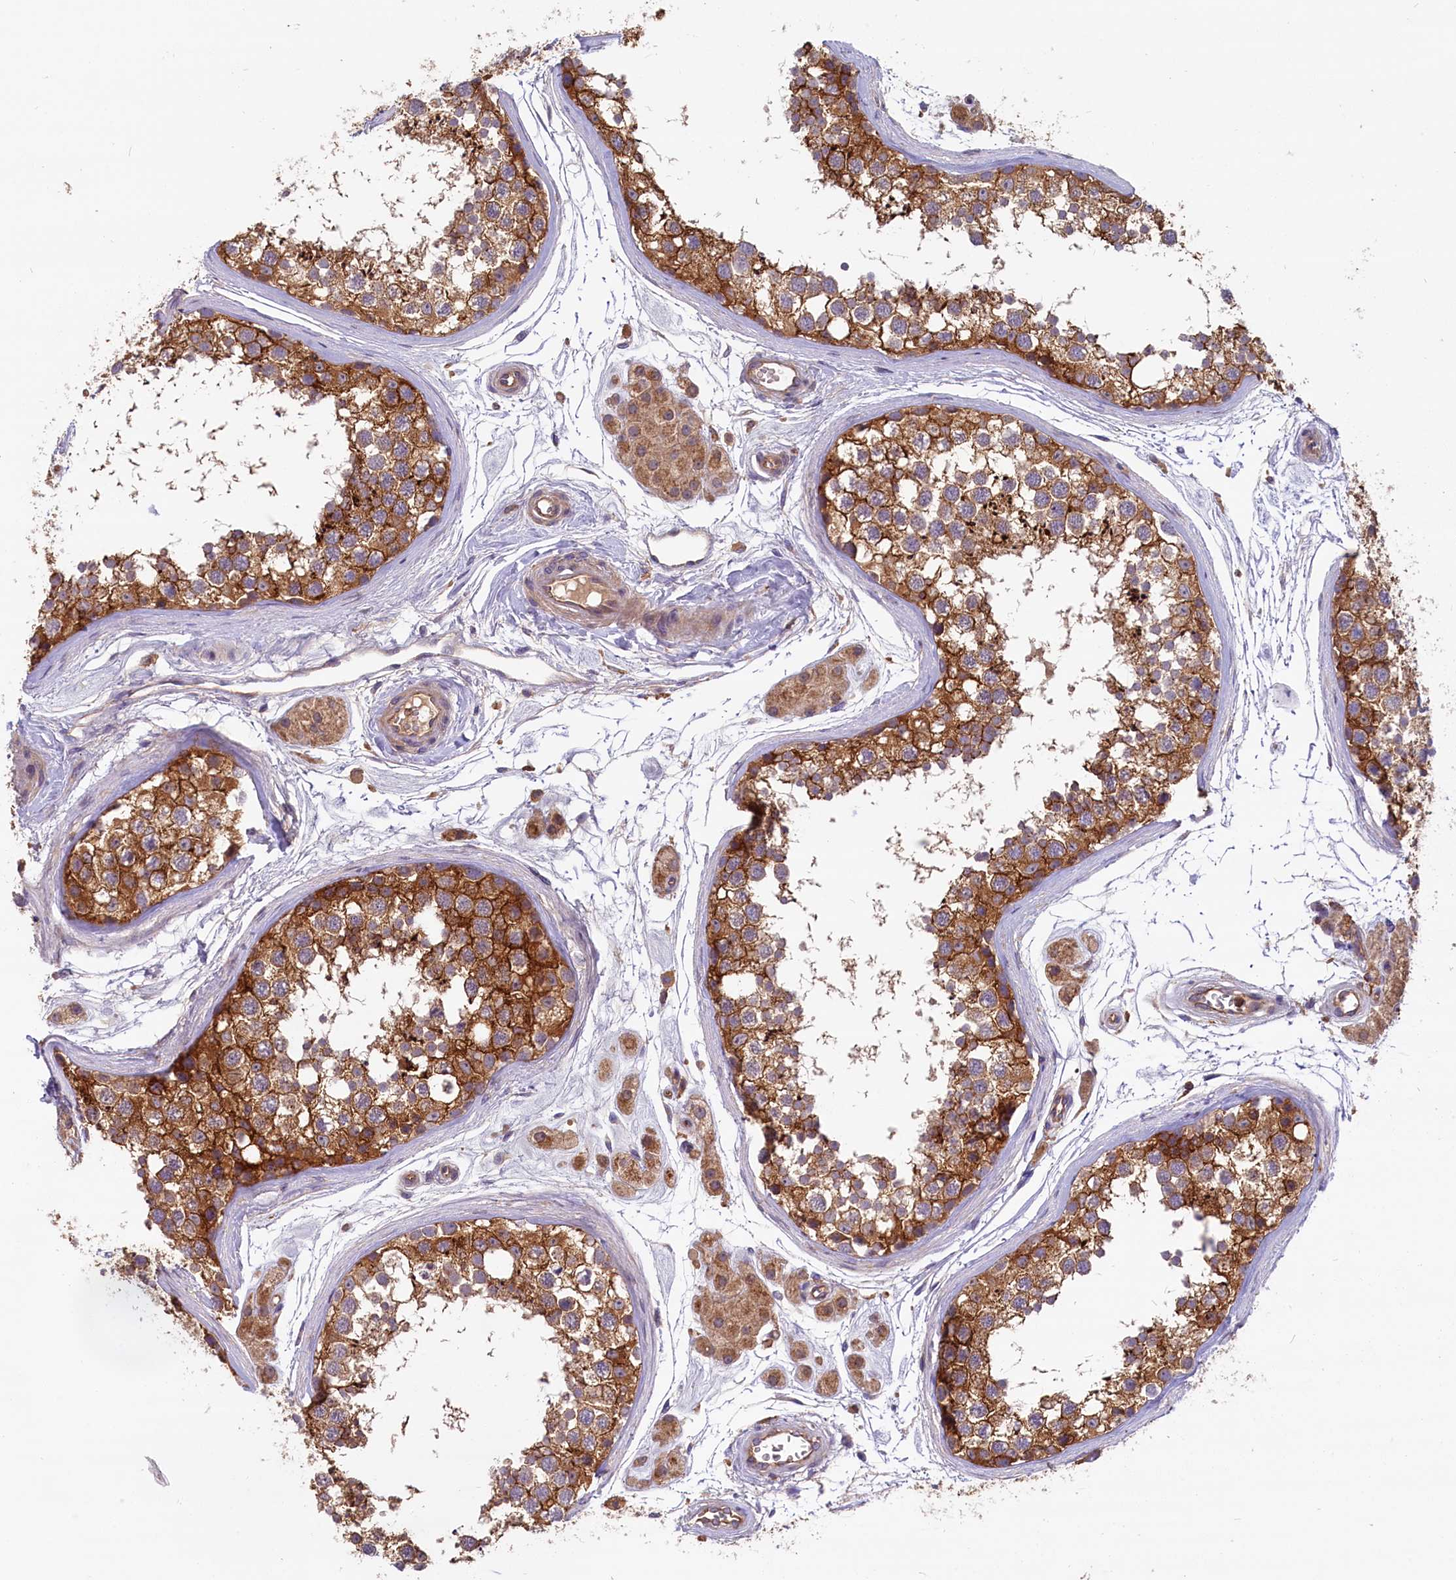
{"staining": {"intensity": "strong", "quantity": ">75%", "location": "cytoplasmic/membranous"}, "tissue": "testis", "cell_type": "Cells in seminiferous ducts", "image_type": "normal", "snomed": [{"axis": "morphology", "description": "Normal tissue, NOS"}, {"axis": "topography", "description": "Testis"}], "caption": "IHC of benign testis demonstrates high levels of strong cytoplasmic/membranous expression in about >75% of cells in seminiferous ducts.", "gene": "MYO9B", "patient": {"sex": "male", "age": 56}}